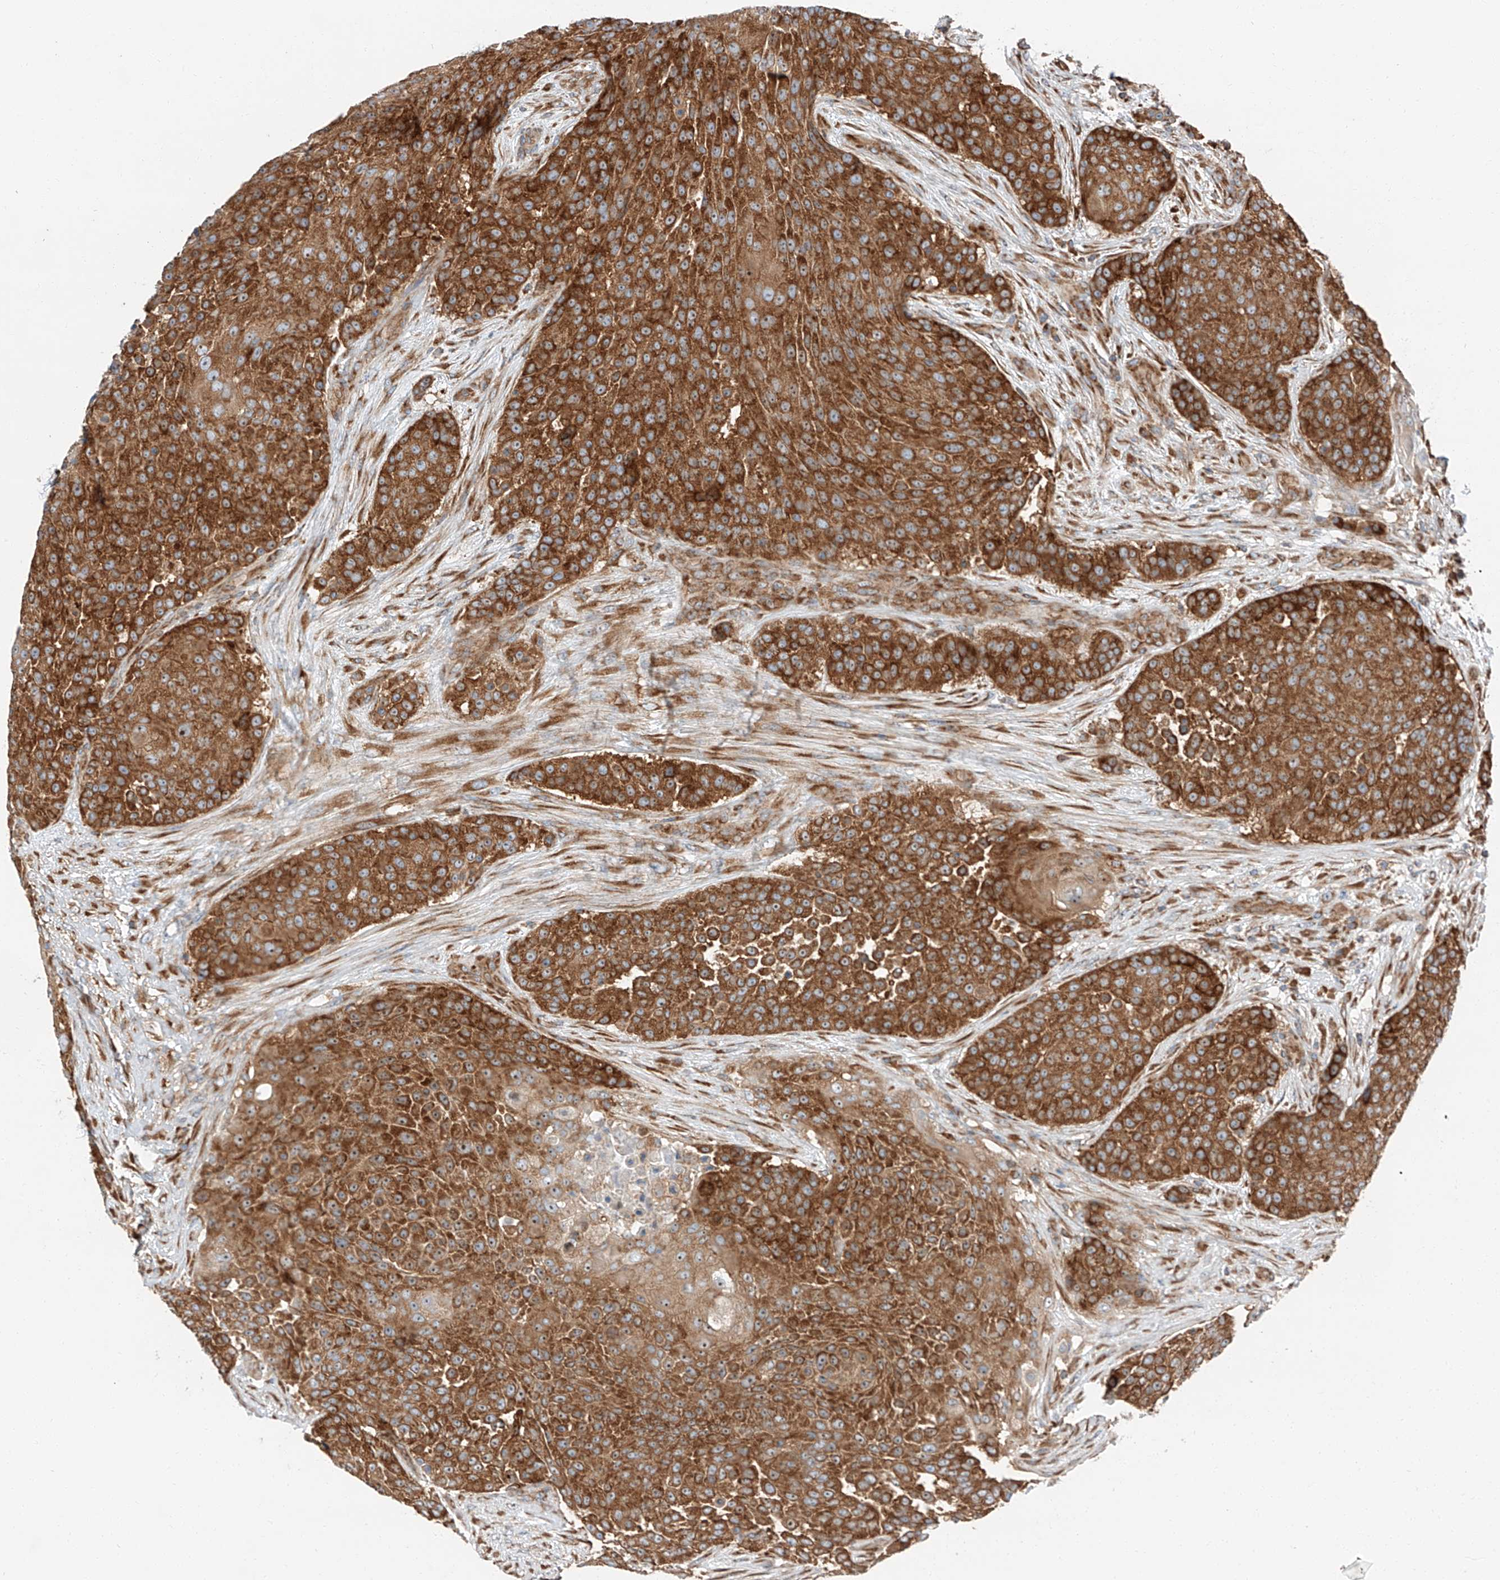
{"staining": {"intensity": "strong", "quantity": ">75%", "location": "cytoplasmic/membranous"}, "tissue": "urothelial cancer", "cell_type": "Tumor cells", "image_type": "cancer", "snomed": [{"axis": "morphology", "description": "Urothelial carcinoma, High grade"}, {"axis": "topography", "description": "Urinary bladder"}], "caption": "A histopathology image showing strong cytoplasmic/membranous expression in about >75% of tumor cells in urothelial cancer, as visualized by brown immunohistochemical staining.", "gene": "ZC3H15", "patient": {"sex": "female", "age": 63}}